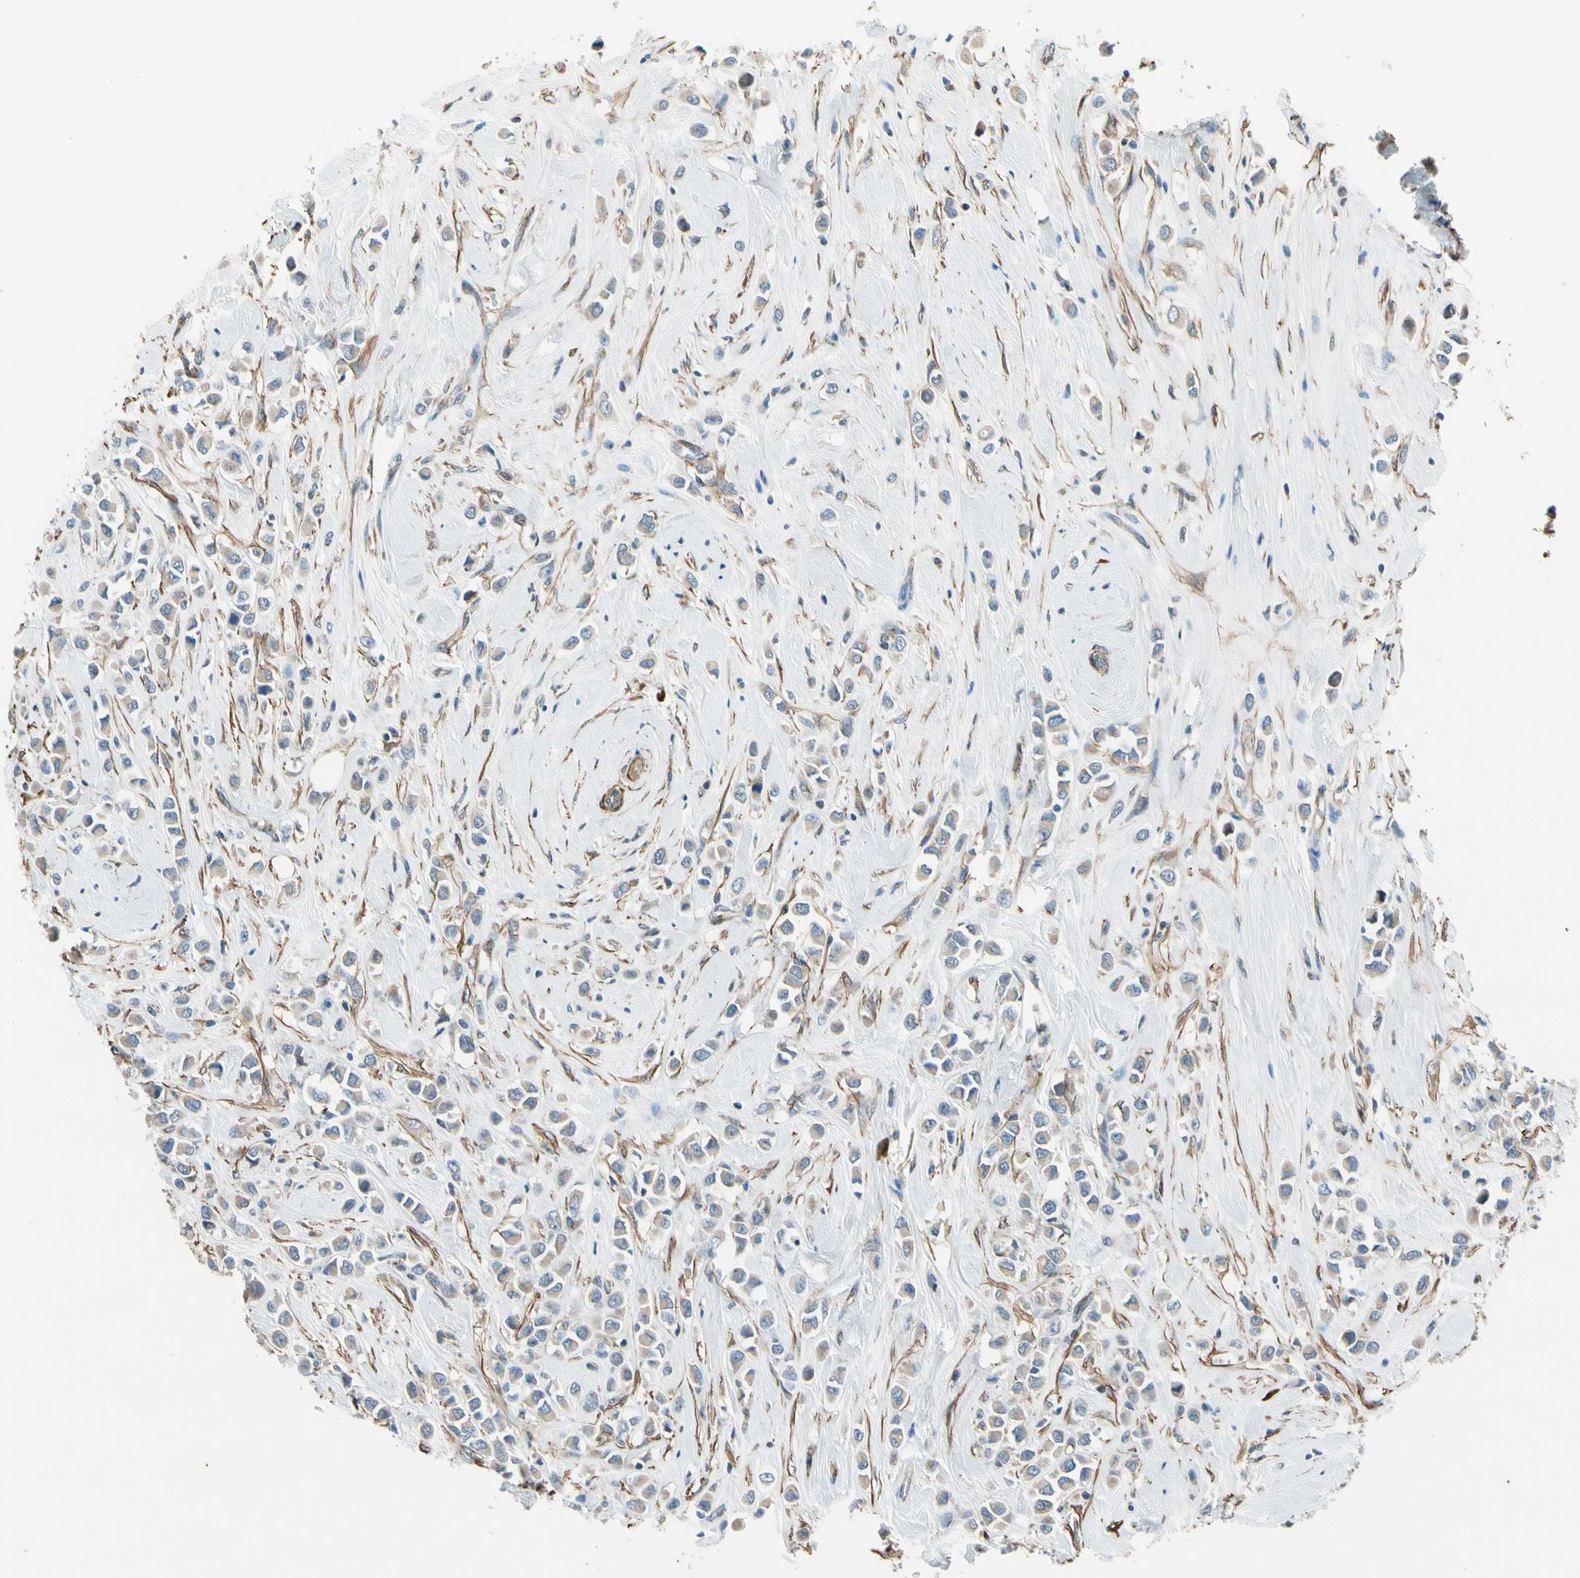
{"staining": {"intensity": "weak", "quantity": ">75%", "location": "cytoplasmic/membranous"}, "tissue": "breast cancer", "cell_type": "Tumor cells", "image_type": "cancer", "snomed": [{"axis": "morphology", "description": "Duct carcinoma"}, {"axis": "topography", "description": "Breast"}], "caption": "This is a micrograph of immunohistochemistry (IHC) staining of invasive ductal carcinoma (breast), which shows weak staining in the cytoplasmic/membranous of tumor cells.", "gene": "LIMK2", "patient": {"sex": "female", "age": 61}}